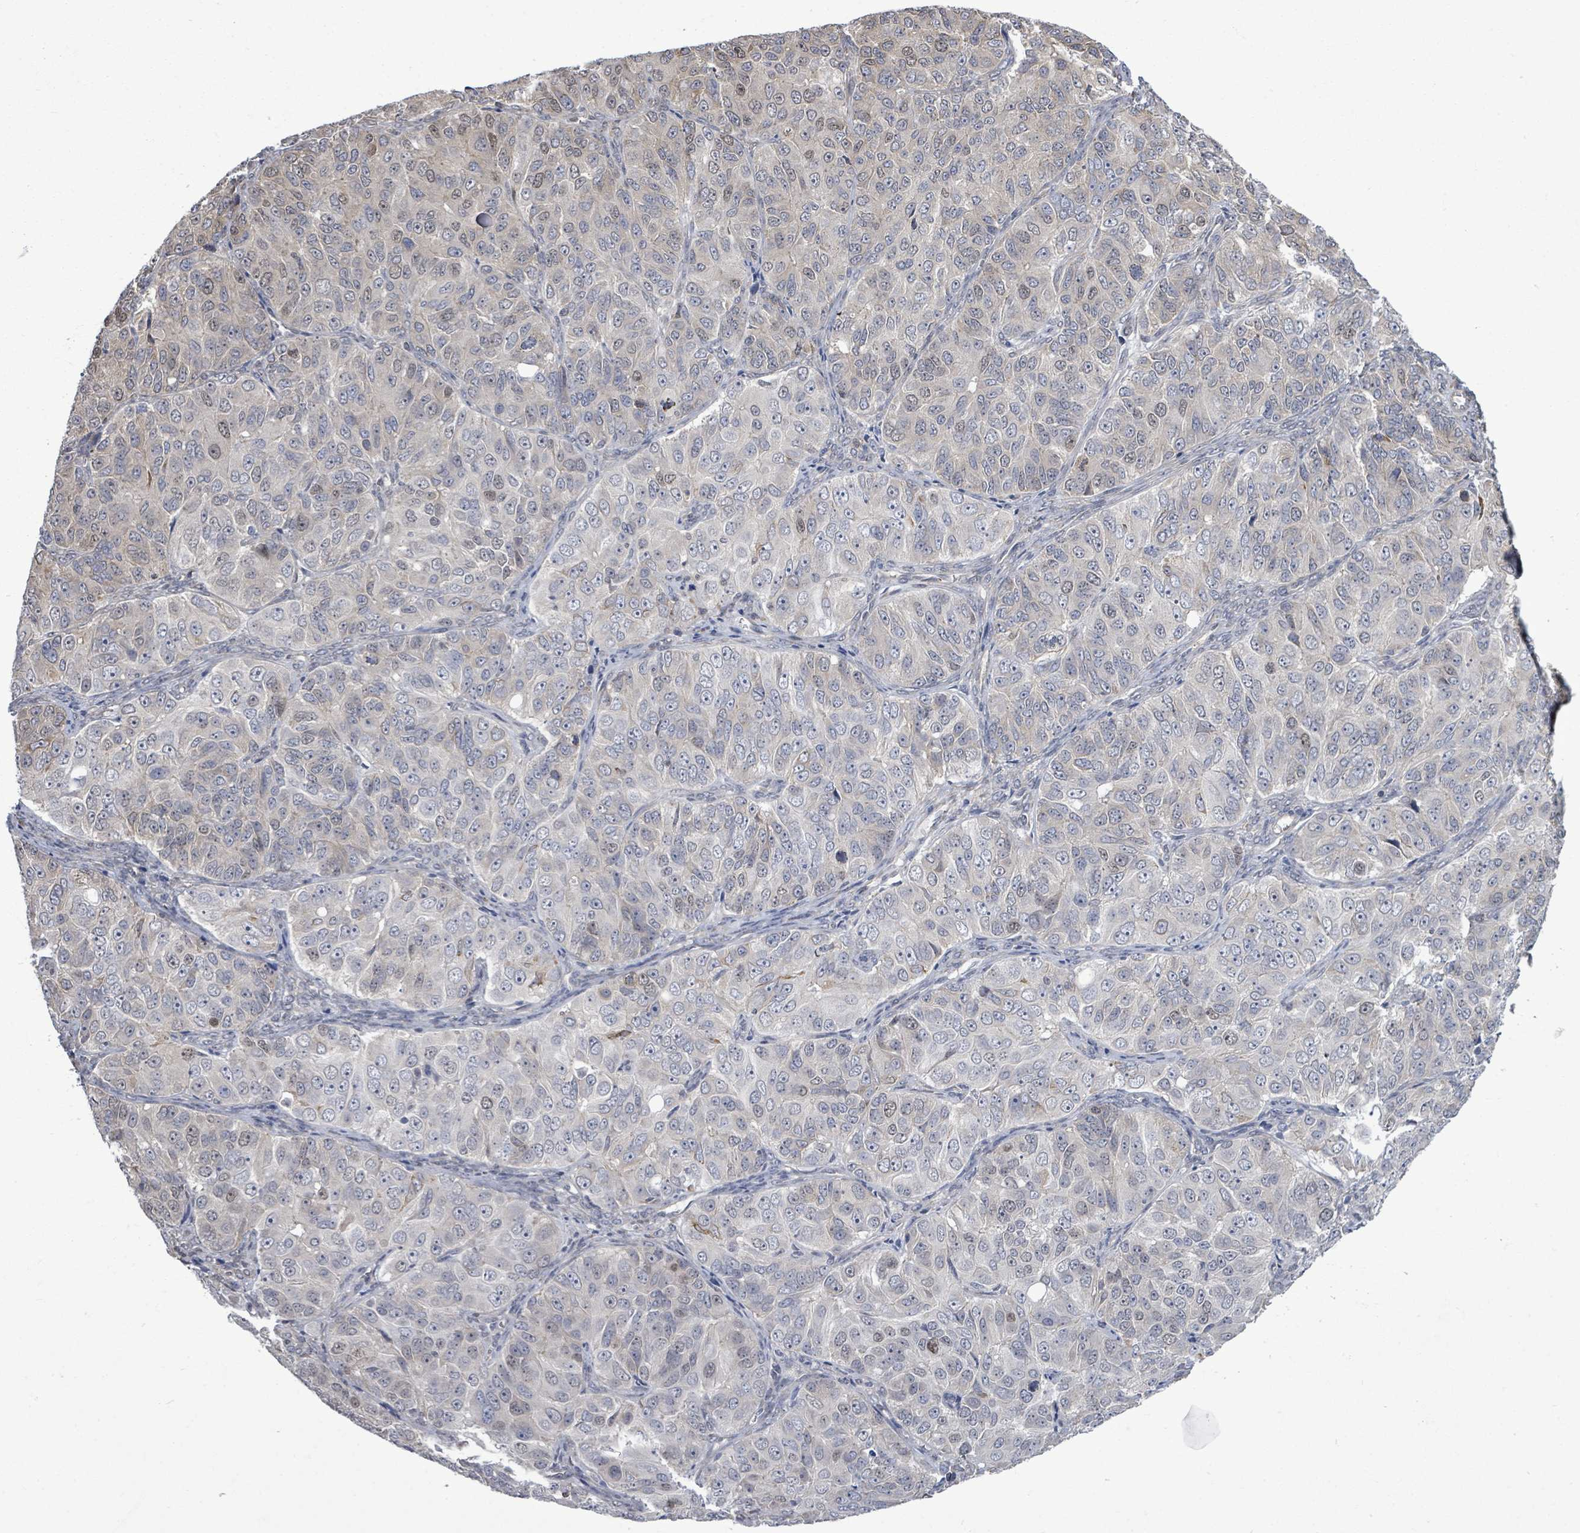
{"staining": {"intensity": "weak", "quantity": "<25%", "location": "nuclear"}, "tissue": "ovarian cancer", "cell_type": "Tumor cells", "image_type": "cancer", "snomed": [{"axis": "morphology", "description": "Carcinoma, endometroid"}, {"axis": "topography", "description": "Ovary"}], "caption": "High power microscopy image of an IHC histopathology image of endometroid carcinoma (ovarian), revealing no significant positivity in tumor cells.", "gene": "PAPSS1", "patient": {"sex": "female", "age": 51}}